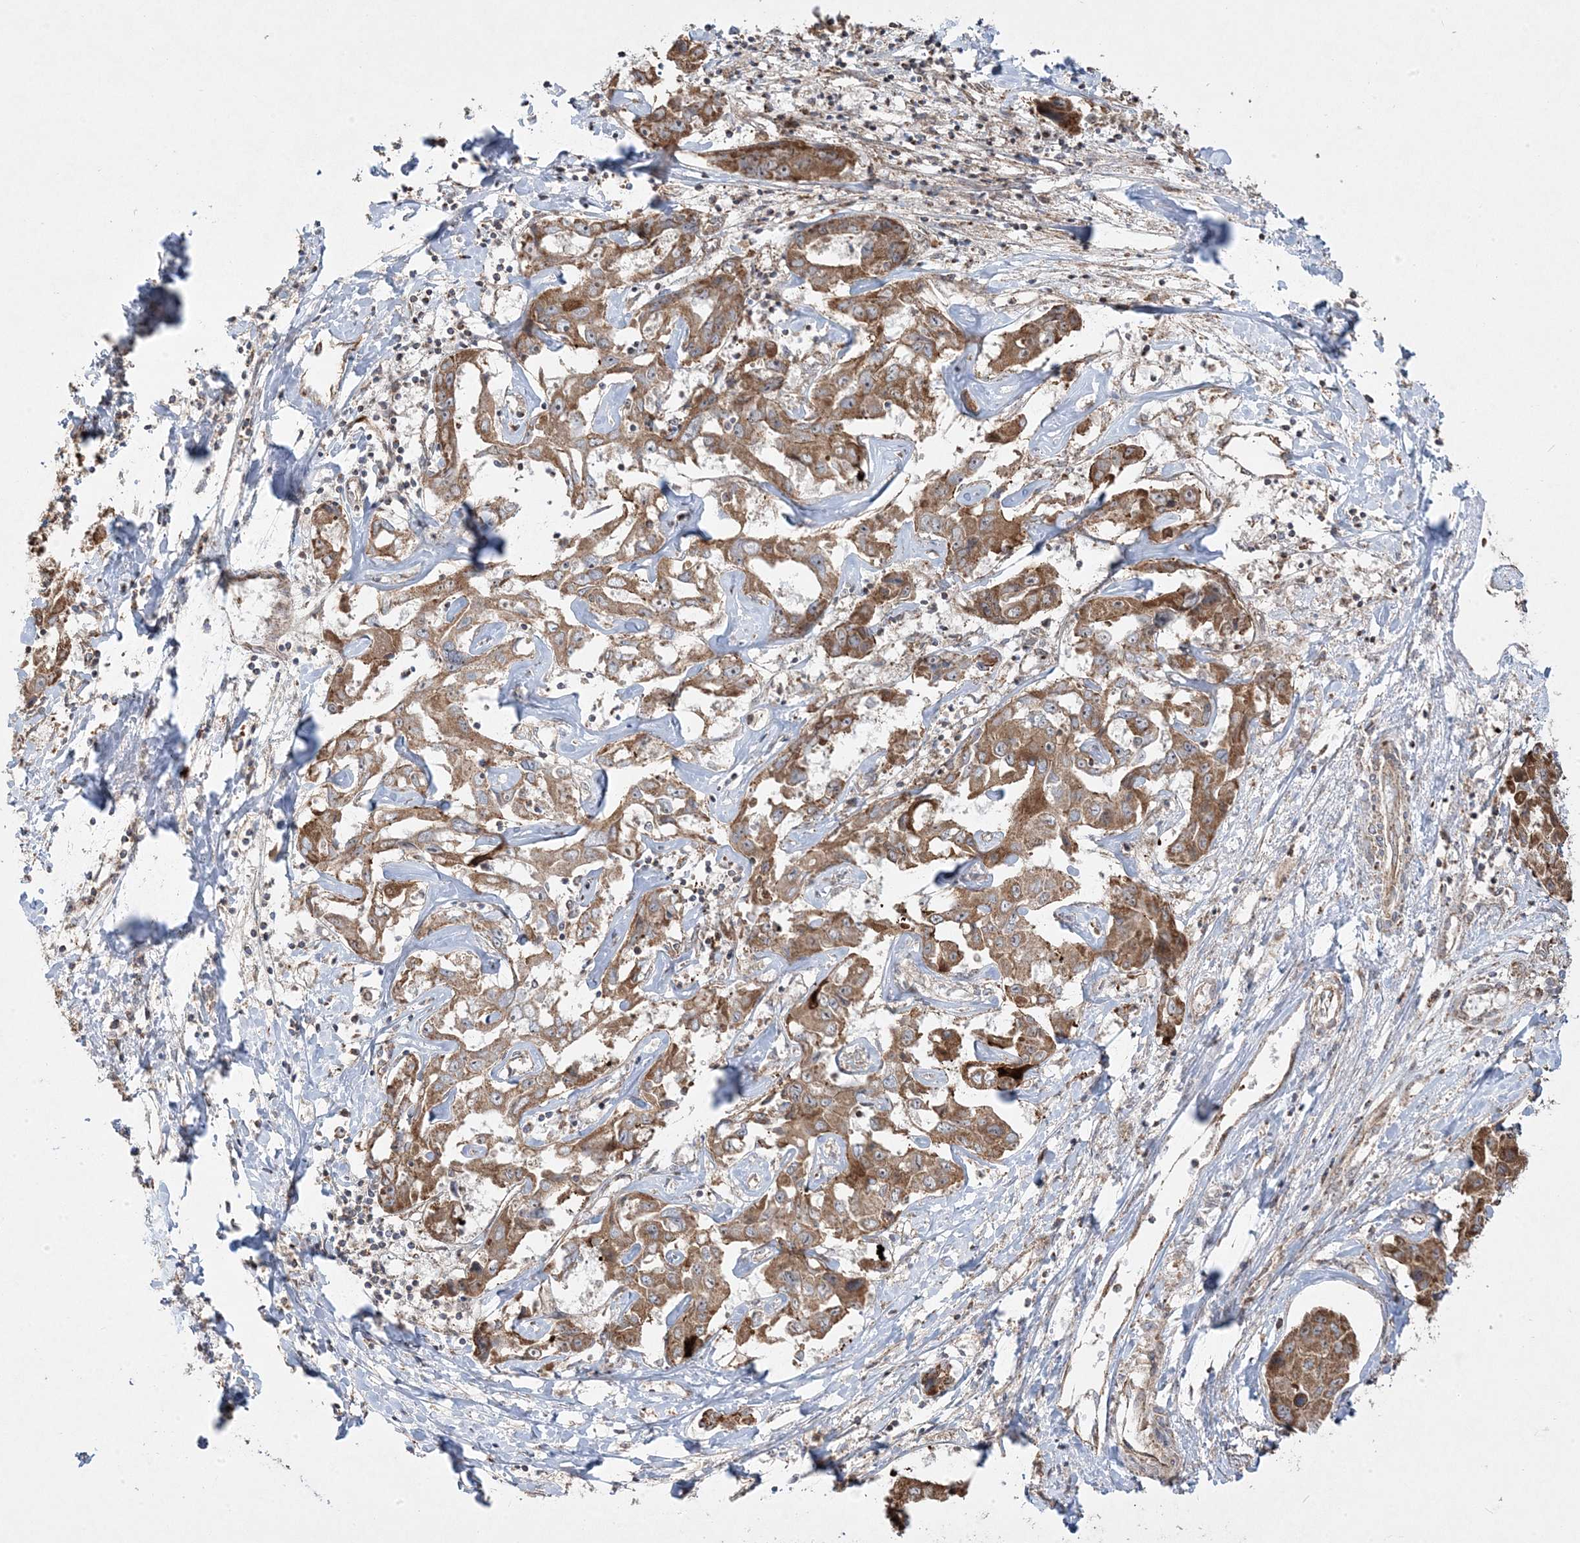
{"staining": {"intensity": "moderate", "quantity": ">75%", "location": "cytoplasmic/membranous"}, "tissue": "liver cancer", "cell_type": "Tumor cells", "image_type": "cancer", "snomed": [{"axis": "morphology", "description": "Cholangiocarcinoma"}, {"axis": "topography", "description": "Liver"}], "caption": "Protein positivity by IHC exhibits moderate cytoplasmic/membranous expression in approximately >75% of tumor cells in liver cholangiocarcinoma.", "gene": "CLUAP1", "patient": {"sex": "male", "age": 59}}